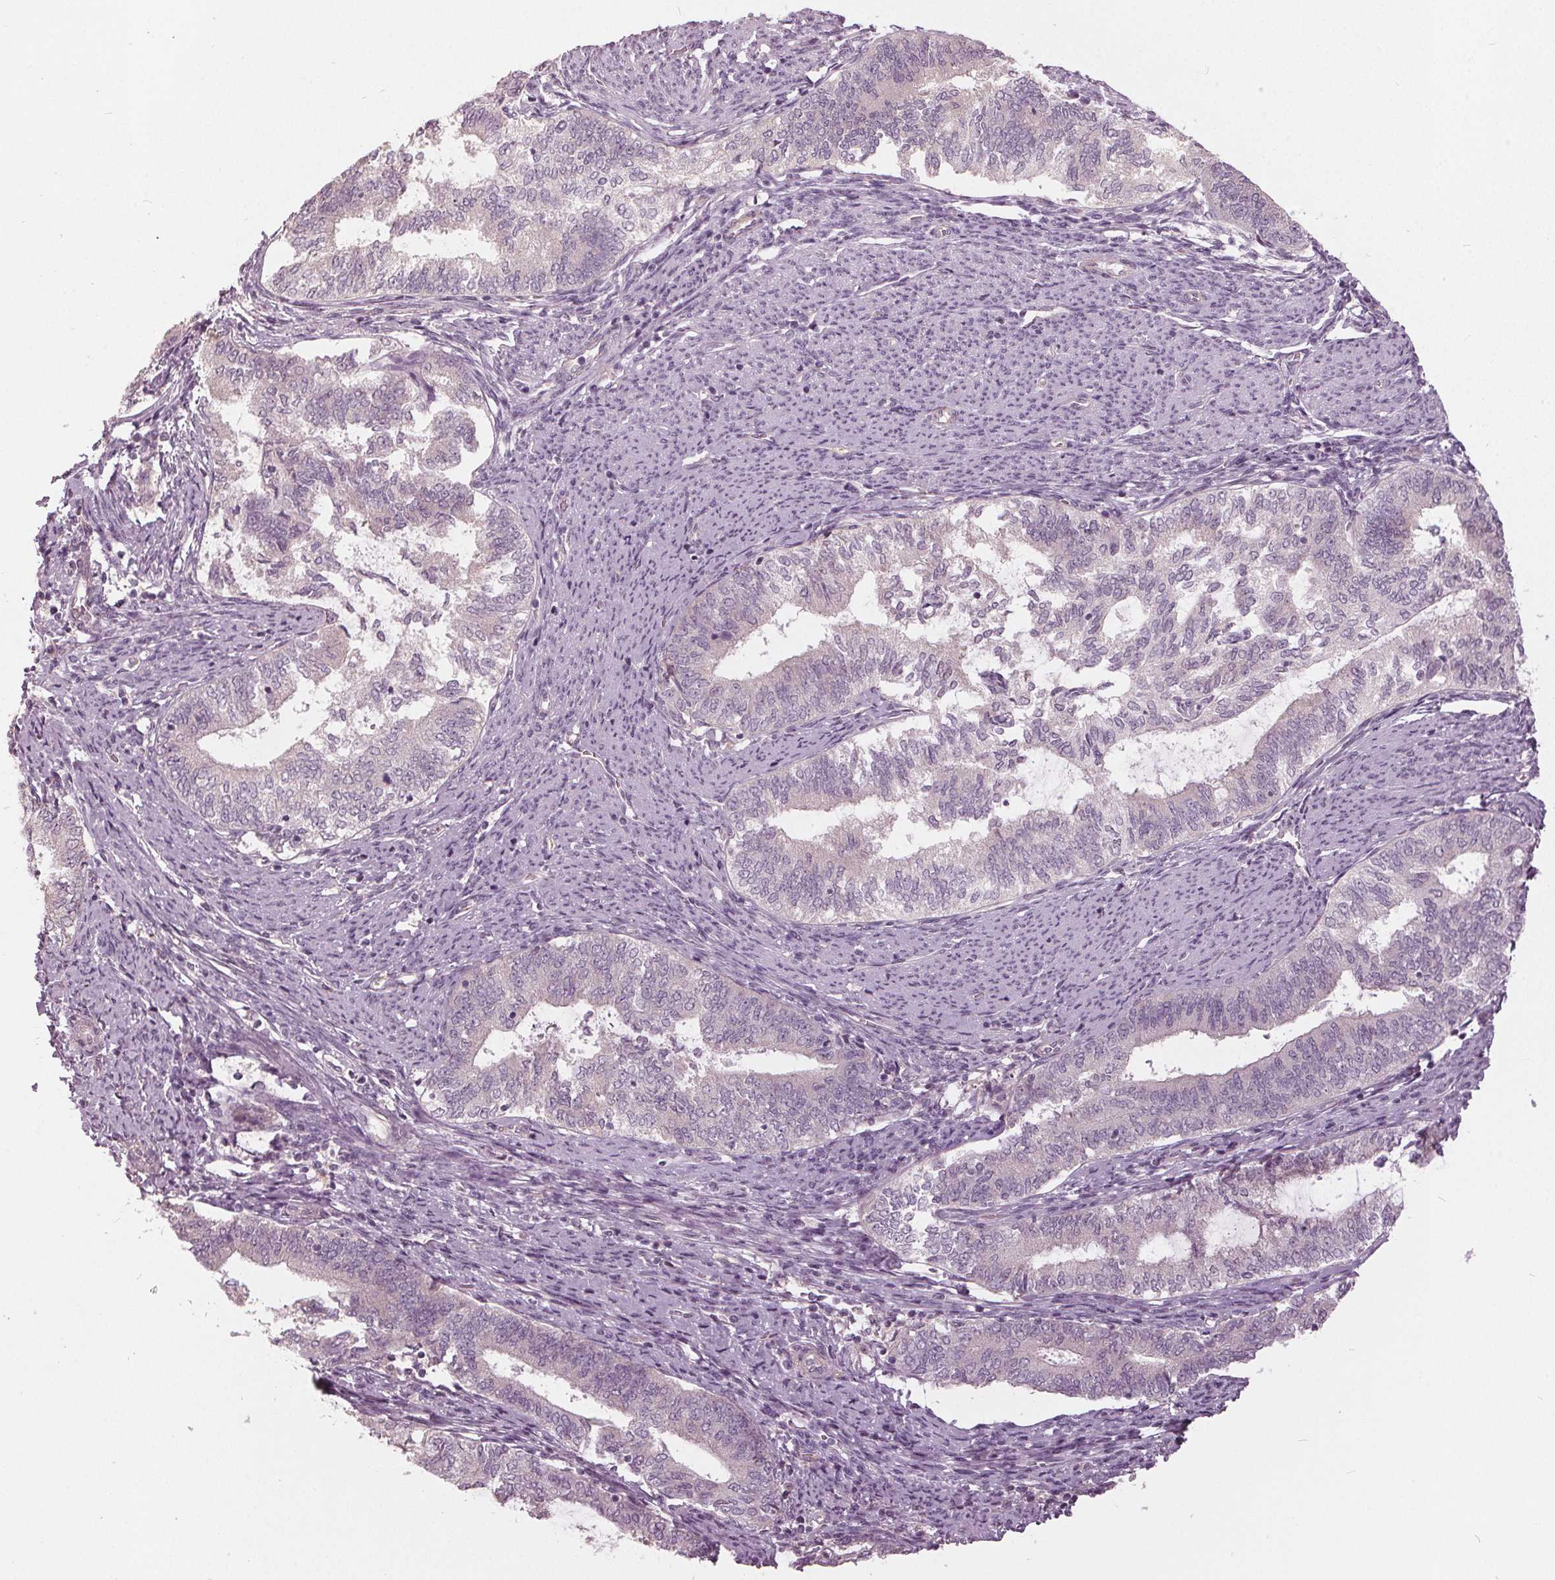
{"staining": {"intensity": "negative", "quantity": "none", "location": "none"}, "tissue": "endometrial cancer", "cell_type": "Tumor cells", "image_type": "cancer", "snomed": [{"axis": "morphology", "description": "Adenocarcinoma, NOS"}, {"axis": "topography", "description": "Endometrium"}], "caption": "Endometrial cancer (adenocarcinoma) was stained to show a protein in brown. There is no significant positivity in tumor cells.", "gene": "KLK13", "patient": {"sex": "female", "age": 65}}